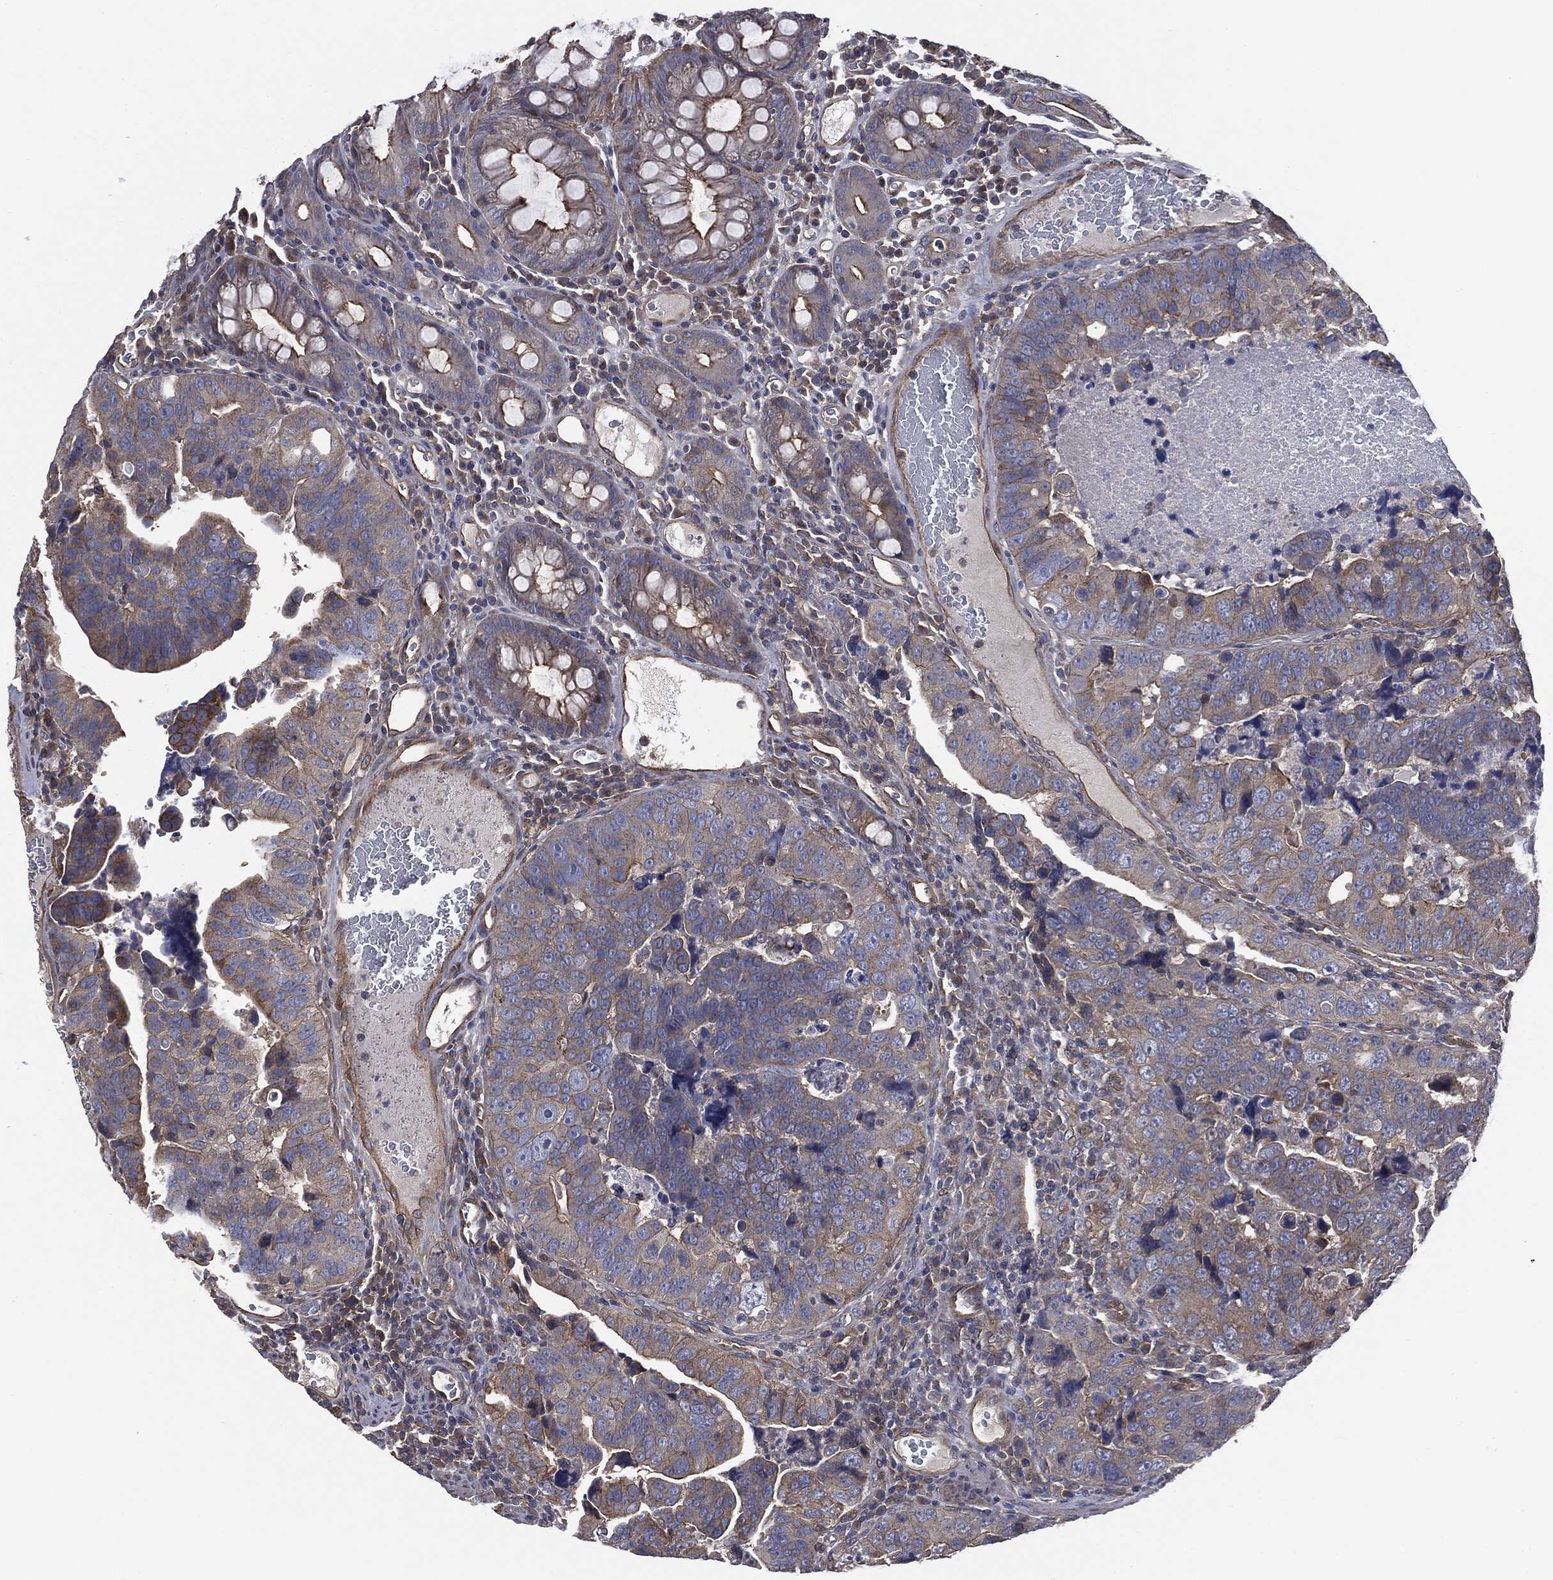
{"staining": {"intensity": "moderate", "quantity": "<25%", "location": "cytoplasmic/membranous"}, "tissue": "colorectal cancer", "cell_type": "Tumor cells", "image_type": "cancer", "snomed": [{"axis": "morphology", "description": "Adenocarcinoma, NOS"}, {"axis": "topography", "description": "Colon"}], "caption": "Colorectal cancer was stained to show a protein in brown. There is low levels of moderate cytoplasmic/membranous positivity in about <25% of tumor cells. (Stains: DAB (3,3'-diaminobenzidine) in brown, nuclei in blue, Microscopy: brightfield microscopy at high magnification).", "gene": "EPS15L1", "patient": {"sex": "female", "age": 72}}